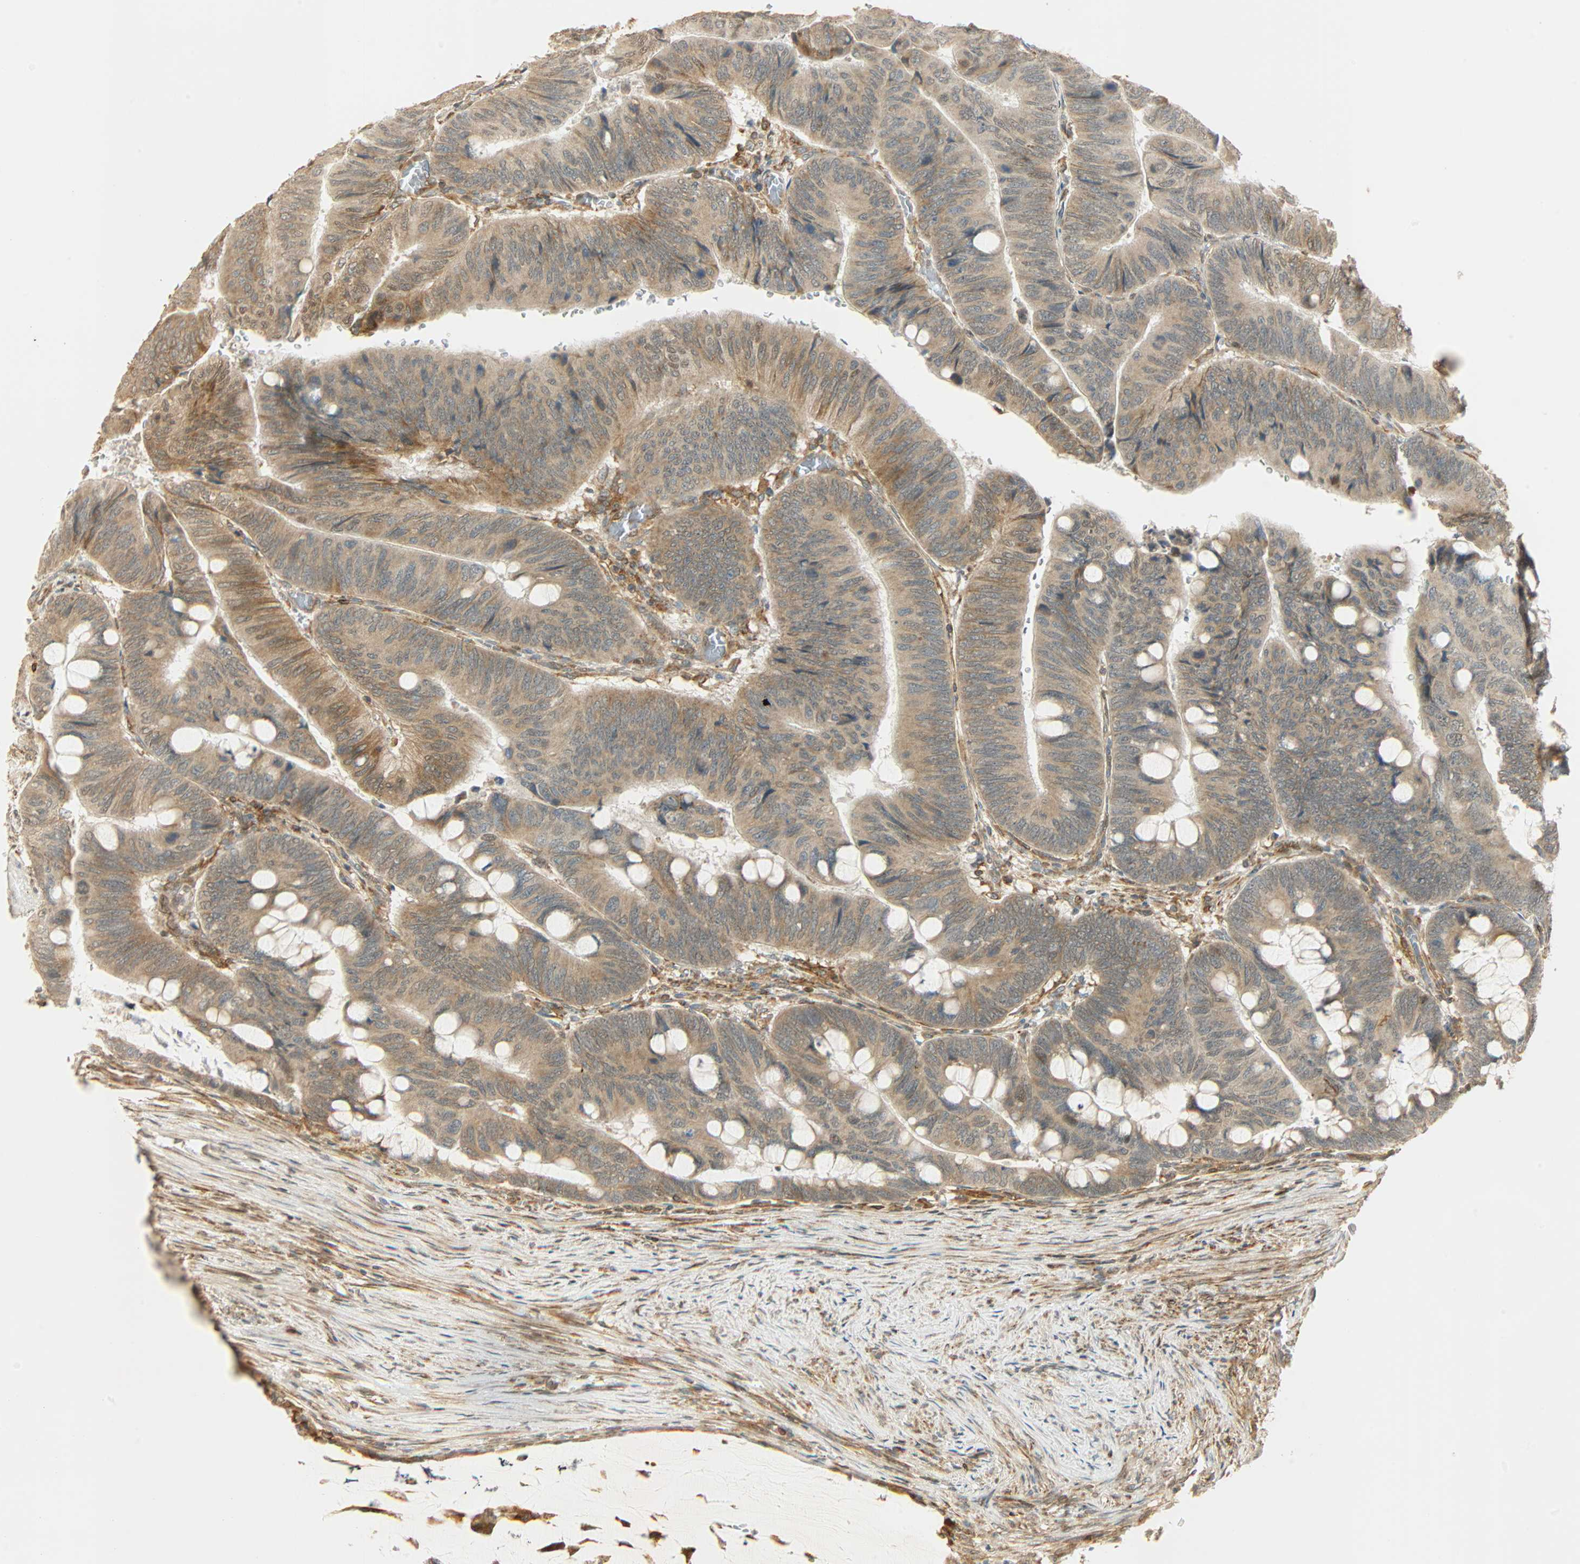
{"staining": {"intensity": "moderate", "quantity": ">75%", "location": "cytoplasmic/membranous"}, "tissue": "colorectal cancer", "cell_type": "Tumor cells", "image_type": "cancer", "snomed": [{"axis": "morphology", "description": "Normal tissue, NOS"}, {"axis": "morphology", "description": "Adenocarcinoma, NOS"}, {"axis": "topography", "description": "Rectum"}, {"axis": "topography", "description": "Peripheral nerve tissue"}], "caption": "DAB (3,3'-diaminobenzidine) immunohistochemical staining of colorectal cancer reveals moderate cytoplasmic/membranous protein positivity in about >75% of tumor cells.", "gene": "PNPLA6", "patient": {"sex": "male", "age": 92}}